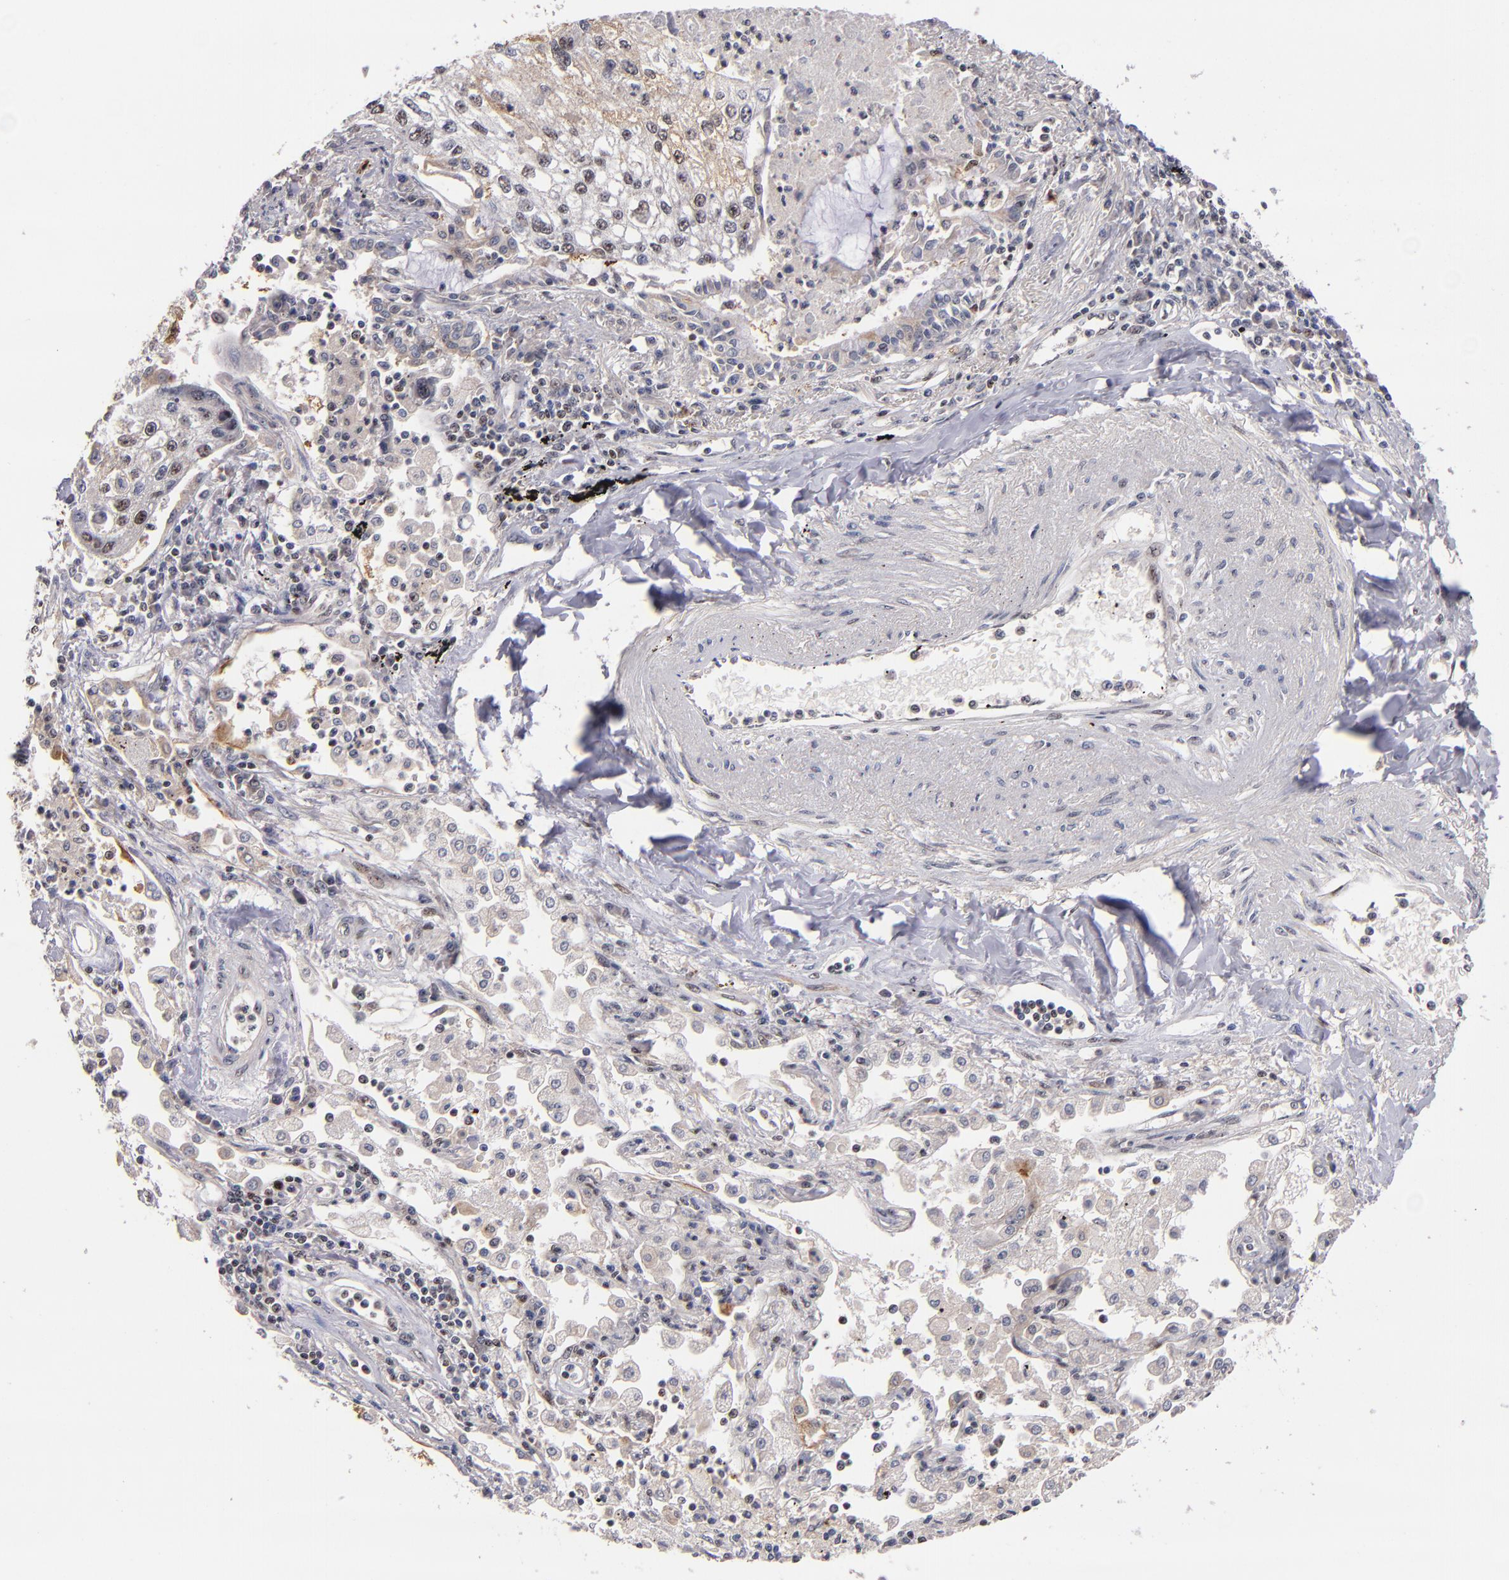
{"staining": {"intensity": "weak", "quantity": "25%-75%", "location": "cytoplasmic/membranous,nuclear"}, "tissue": "lung cancer", "cell_type": "Tumor cells", "image_type": "cancer", "snomed": [{"axis": "morphology", "description": "Squamous cell carcinoma, NOS"}, {"axis": "topography", "description": "Lung"}], "caption": "This micrograph displays lung squamous cell carcinoma stained with IHC to label a protein in brown. The cytoplasmic/membranous and nuclear of tumor cells show weak positivity for the protein. Nuclei are counter-stained blue.", "gene": "PCNX4", "patient": {"sex": "male", "age": 75}}